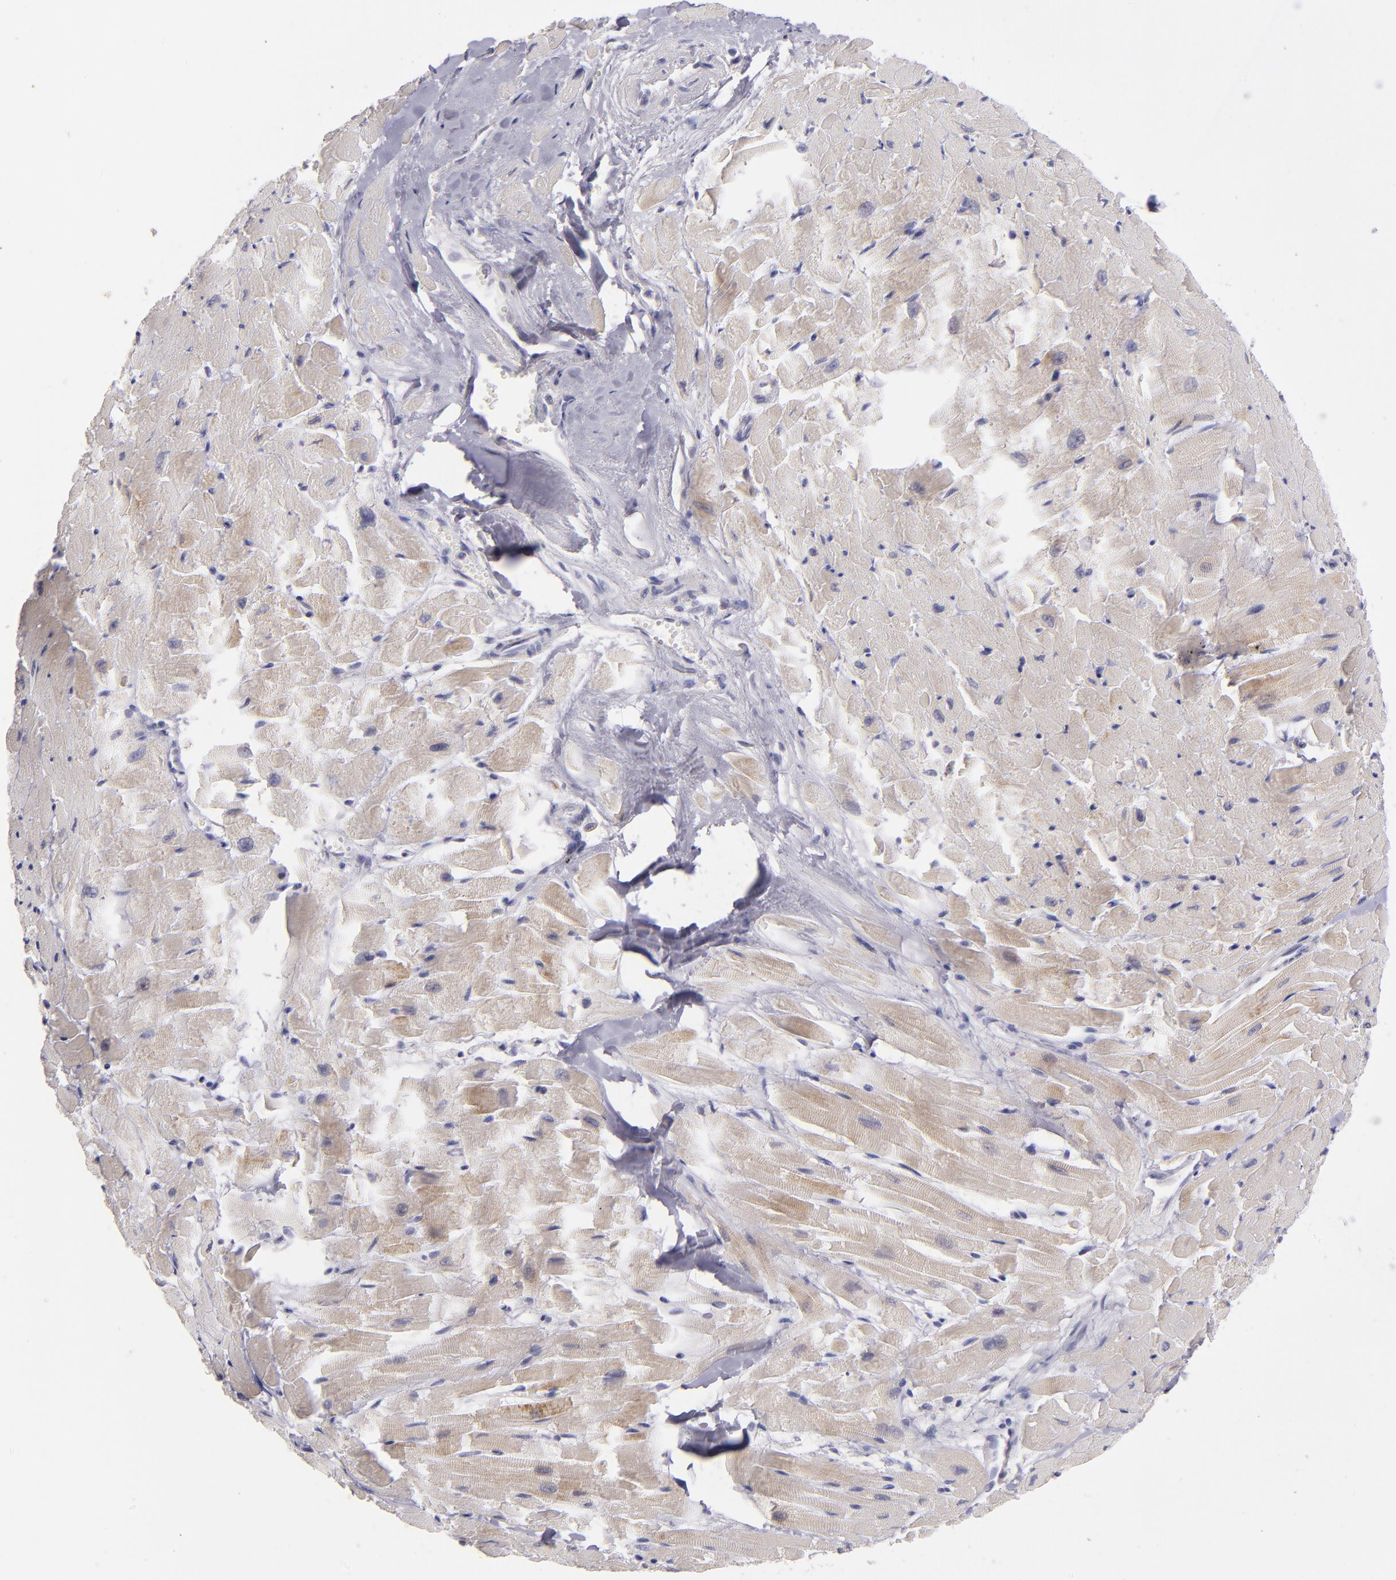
{"staining": {"intensity": "weak", "quantity": "<25%", "location": "cytoplasmic/membranous"}, "tissue": "heart muscle", "cell_type": "Cardiomyocytes", "image_type": "normal", "snomed": [{"axis": "morphology", "description": "Normal tissue, NOS"}, {"axis": "topography", "description": "Heart"}], "caption": "Heart muscle was stained to show a protein in brown. There is no significant expression in cardiomyocytes. (DAB (3,3'-diaminobenzidine) immunohistochemistry visualized using brightfield microscopy, high magnification).", "gene": "TRAF3", "patient": {"sex": "female", "age": 19}}